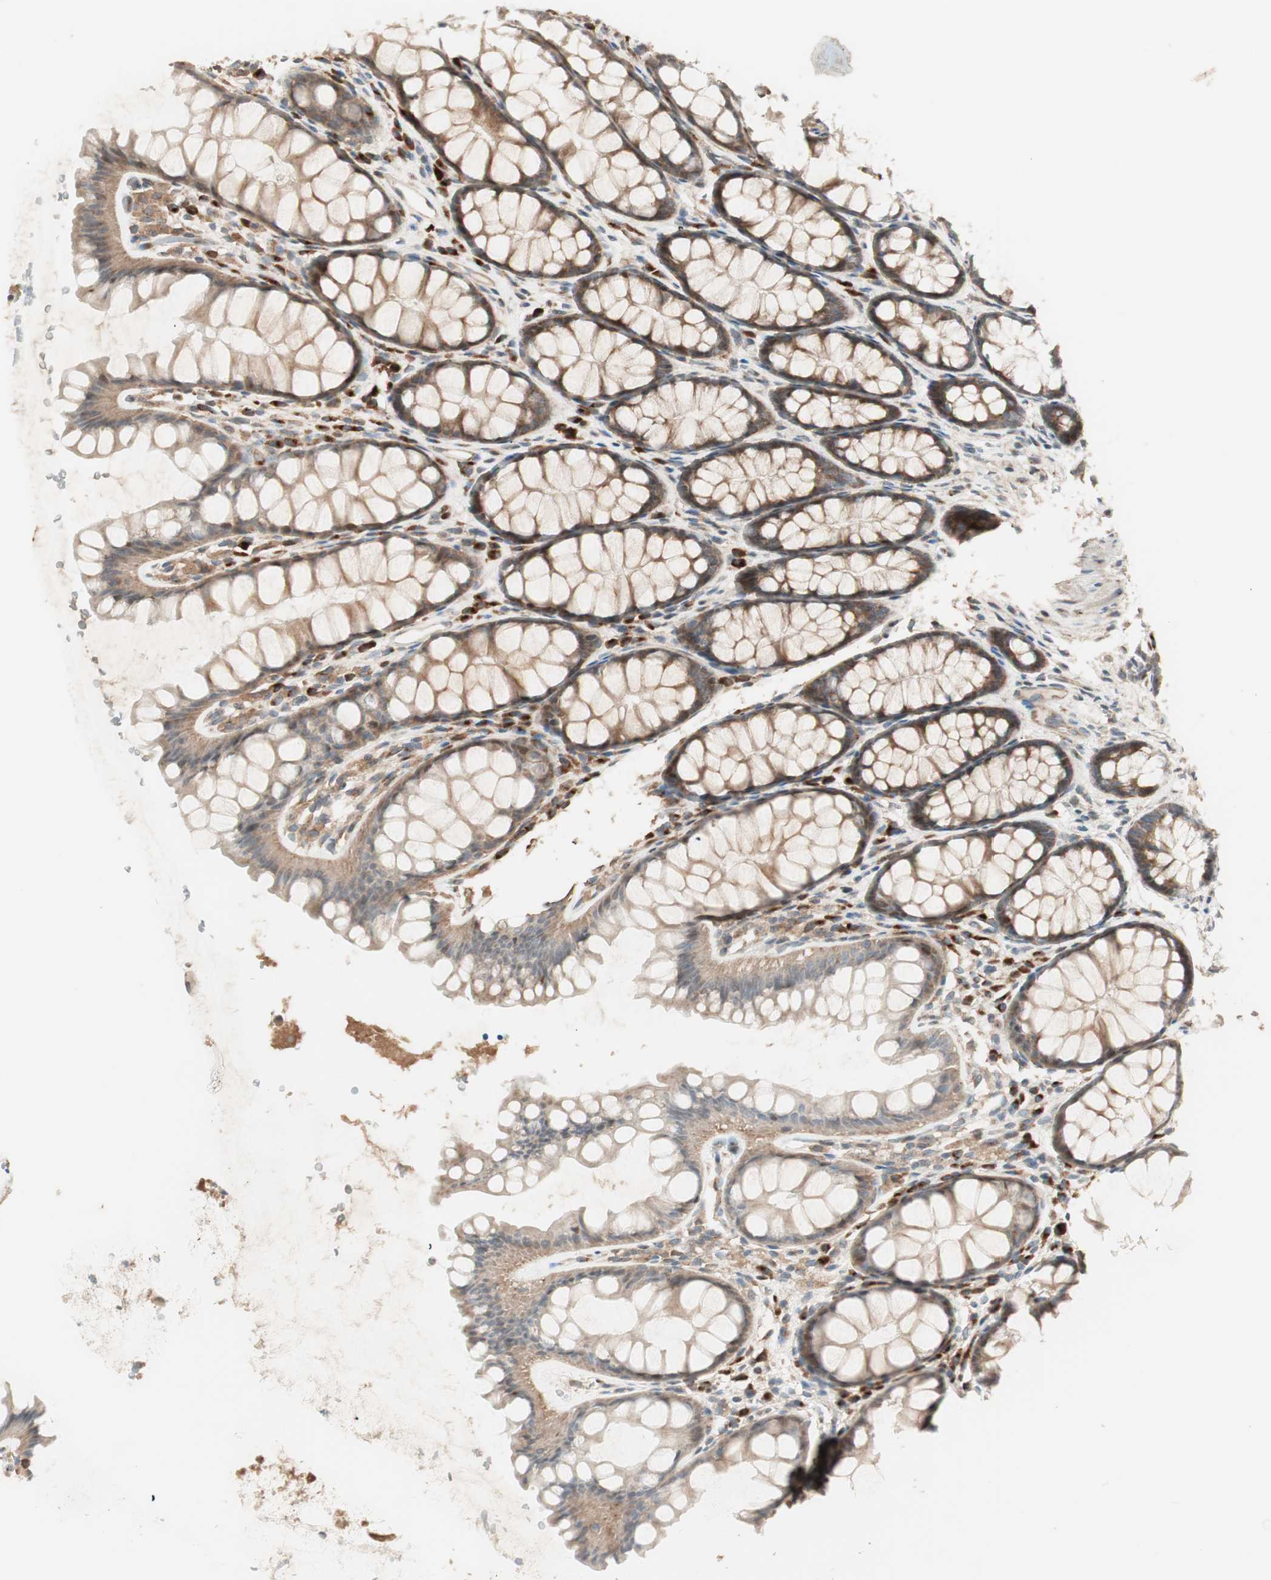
{"staining": {"intensity": "weak", "quantity": "25%-75%", "location": "cytoplasmic/membranous"}, "tissue": "colon", "cell_type": "Endothelial cells", "image_type": "normal", "snomed": [{"axis": "morphology", "description": "Normal tissue, NOS"}, {"axis": "topography", "description": "Colon"}], "caption": "Approximately 25%-75% of endothelial cells in unremarkable colon demonstrate weak cytoplasmic/membranous protein staining as visualized by brown immunohistochemical staining.", "gene": "RARRES1", "patient": {"sex": "female", "age": 55}}